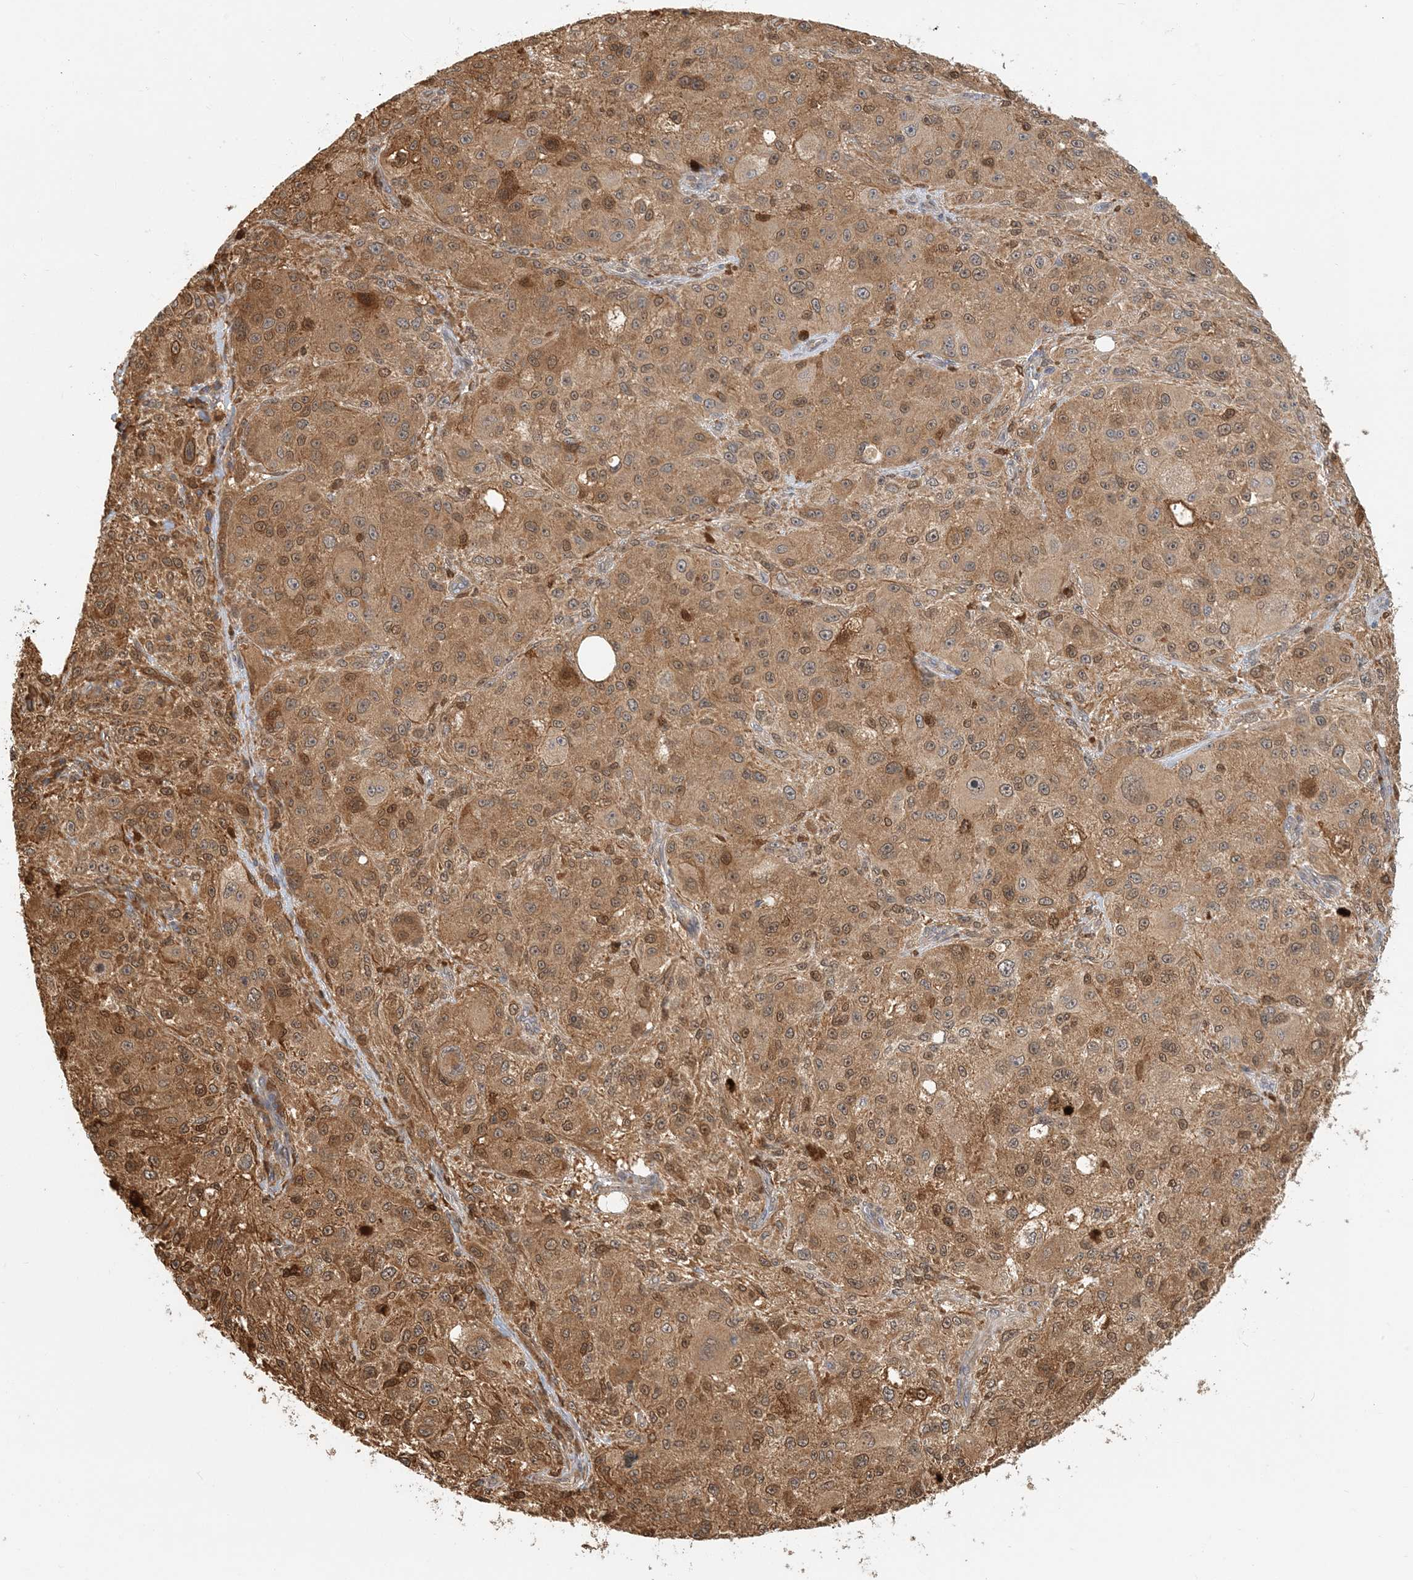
{"staining": {"intensity": "moderate", "quantity": ">75%", "location": "cytoplasmic/membranous"}, "tissue": "melanoma", "cell_type": "Tumor cells", "image_type": "cancer", "snomed": [{"axis": "morphology", "description": "Necrosis, NOS"}, {"axis": "morphology", "description": "Malignant melanoma, NOS"}, {"axis": "topography", "description": "Skin"}], "caption": "Immunohistochemical staining of human melanoma demonstrates medium levels of moderate cytoplasmic/membranous staining in about >75% of tumor cells.", "gene": "HNMT", "patient": {"sex": "female", "age": 87}}